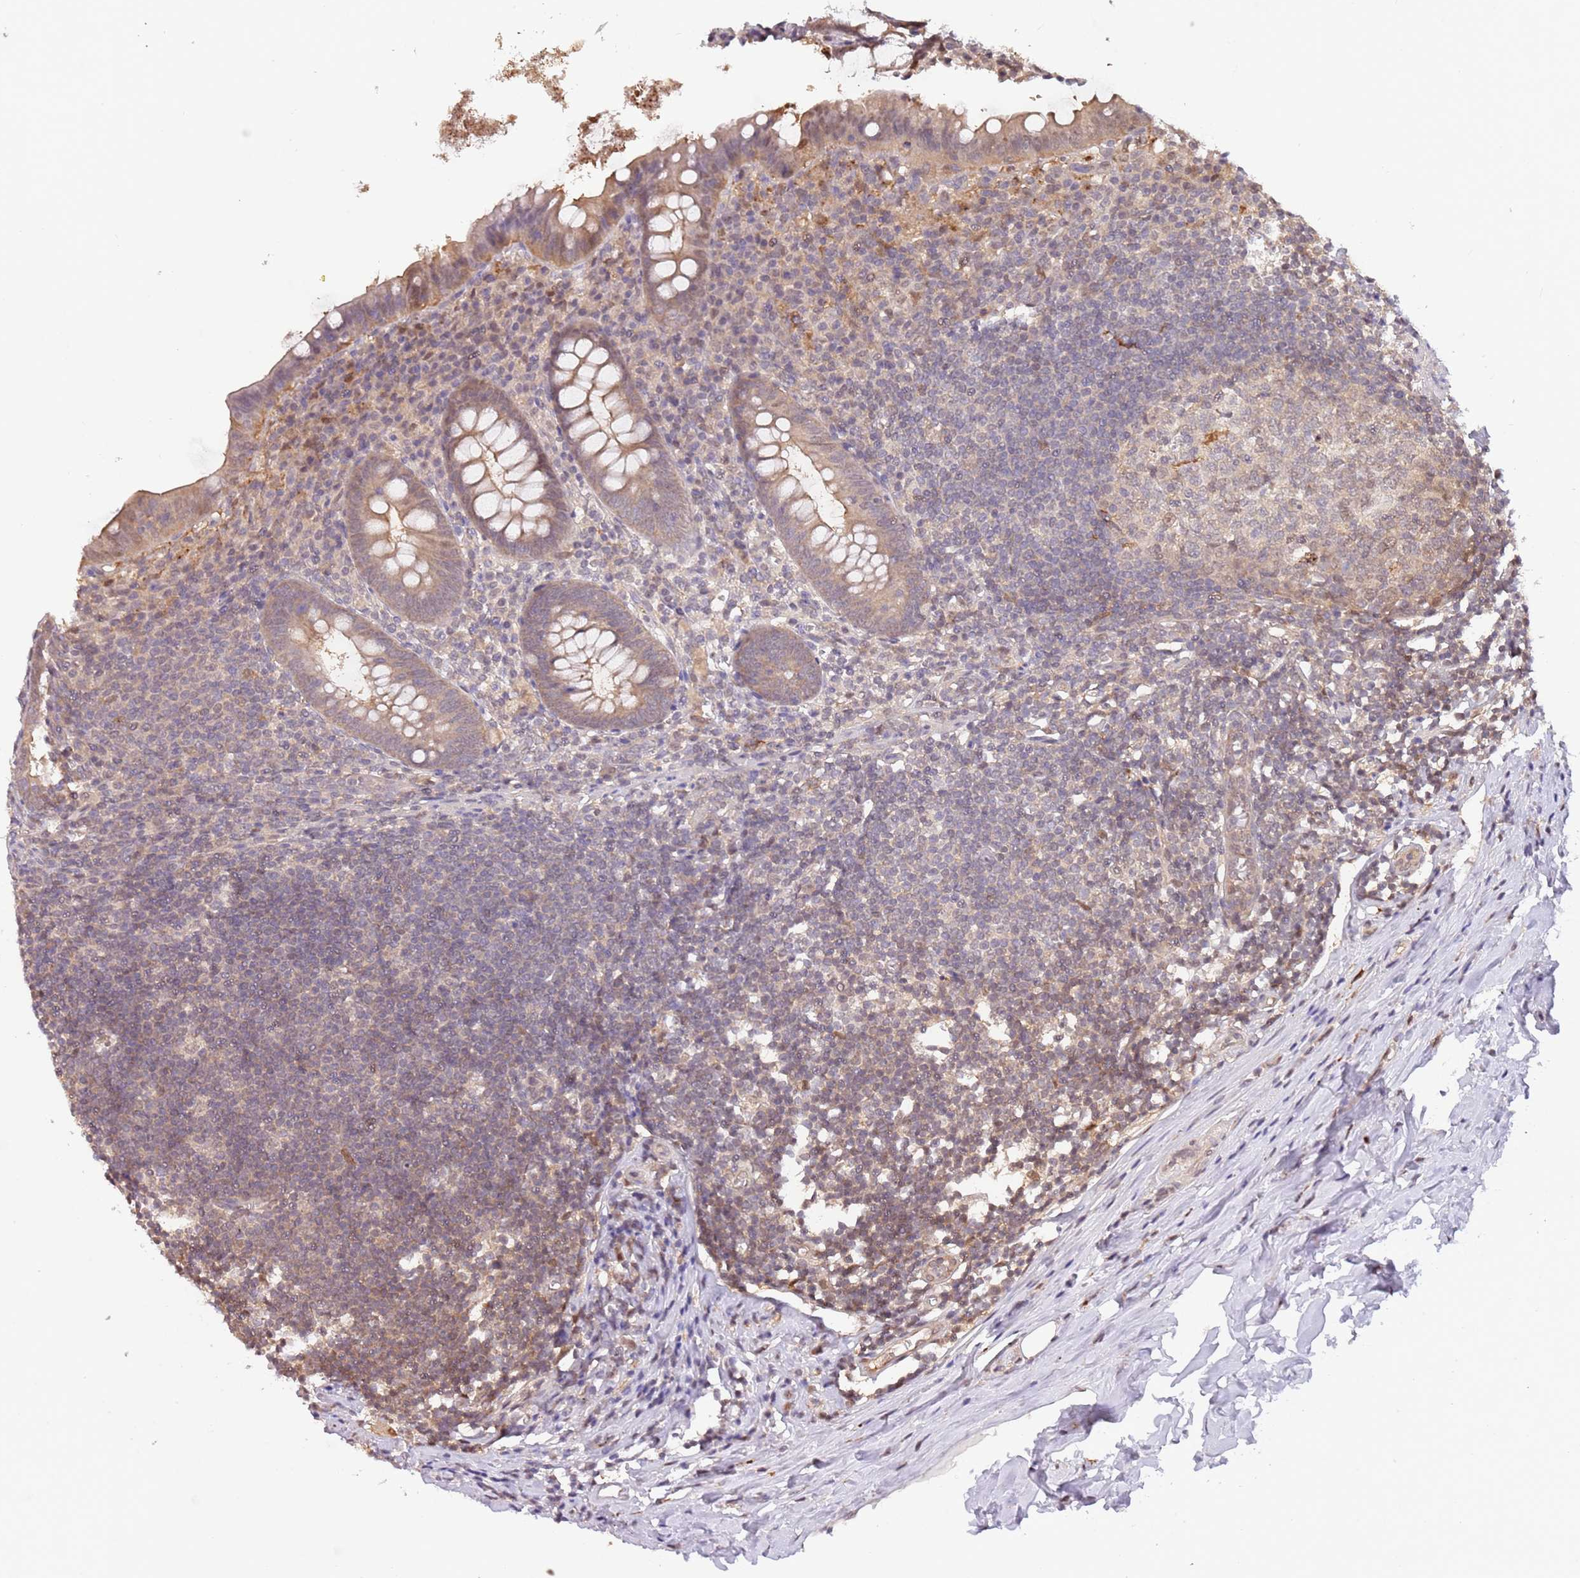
{"staining": {"intensity": "moderate", "quantity": "25%-75%", "location": "cytoplasmic/membranous,nuclear"}, "tissue": "appendix", "cell_type": "Glandular cells", "image_type": "normal", "snomed": [{"axis": "morphology", "description": "Normal tissue, NOS"}, {"axis": "topography", "description": "Appendix"}], "caption": "Appendix was stained to show a protein in brown. There is medium levels of moderate cytoplasmic/membranous,nuclear expression in approximately 25%-75% of glandular cells. The protein is shown in brown color, while the nuclei are stained blue.", "gene": "PLSCR5", "patient": {"sex": "female", "age": 51}}